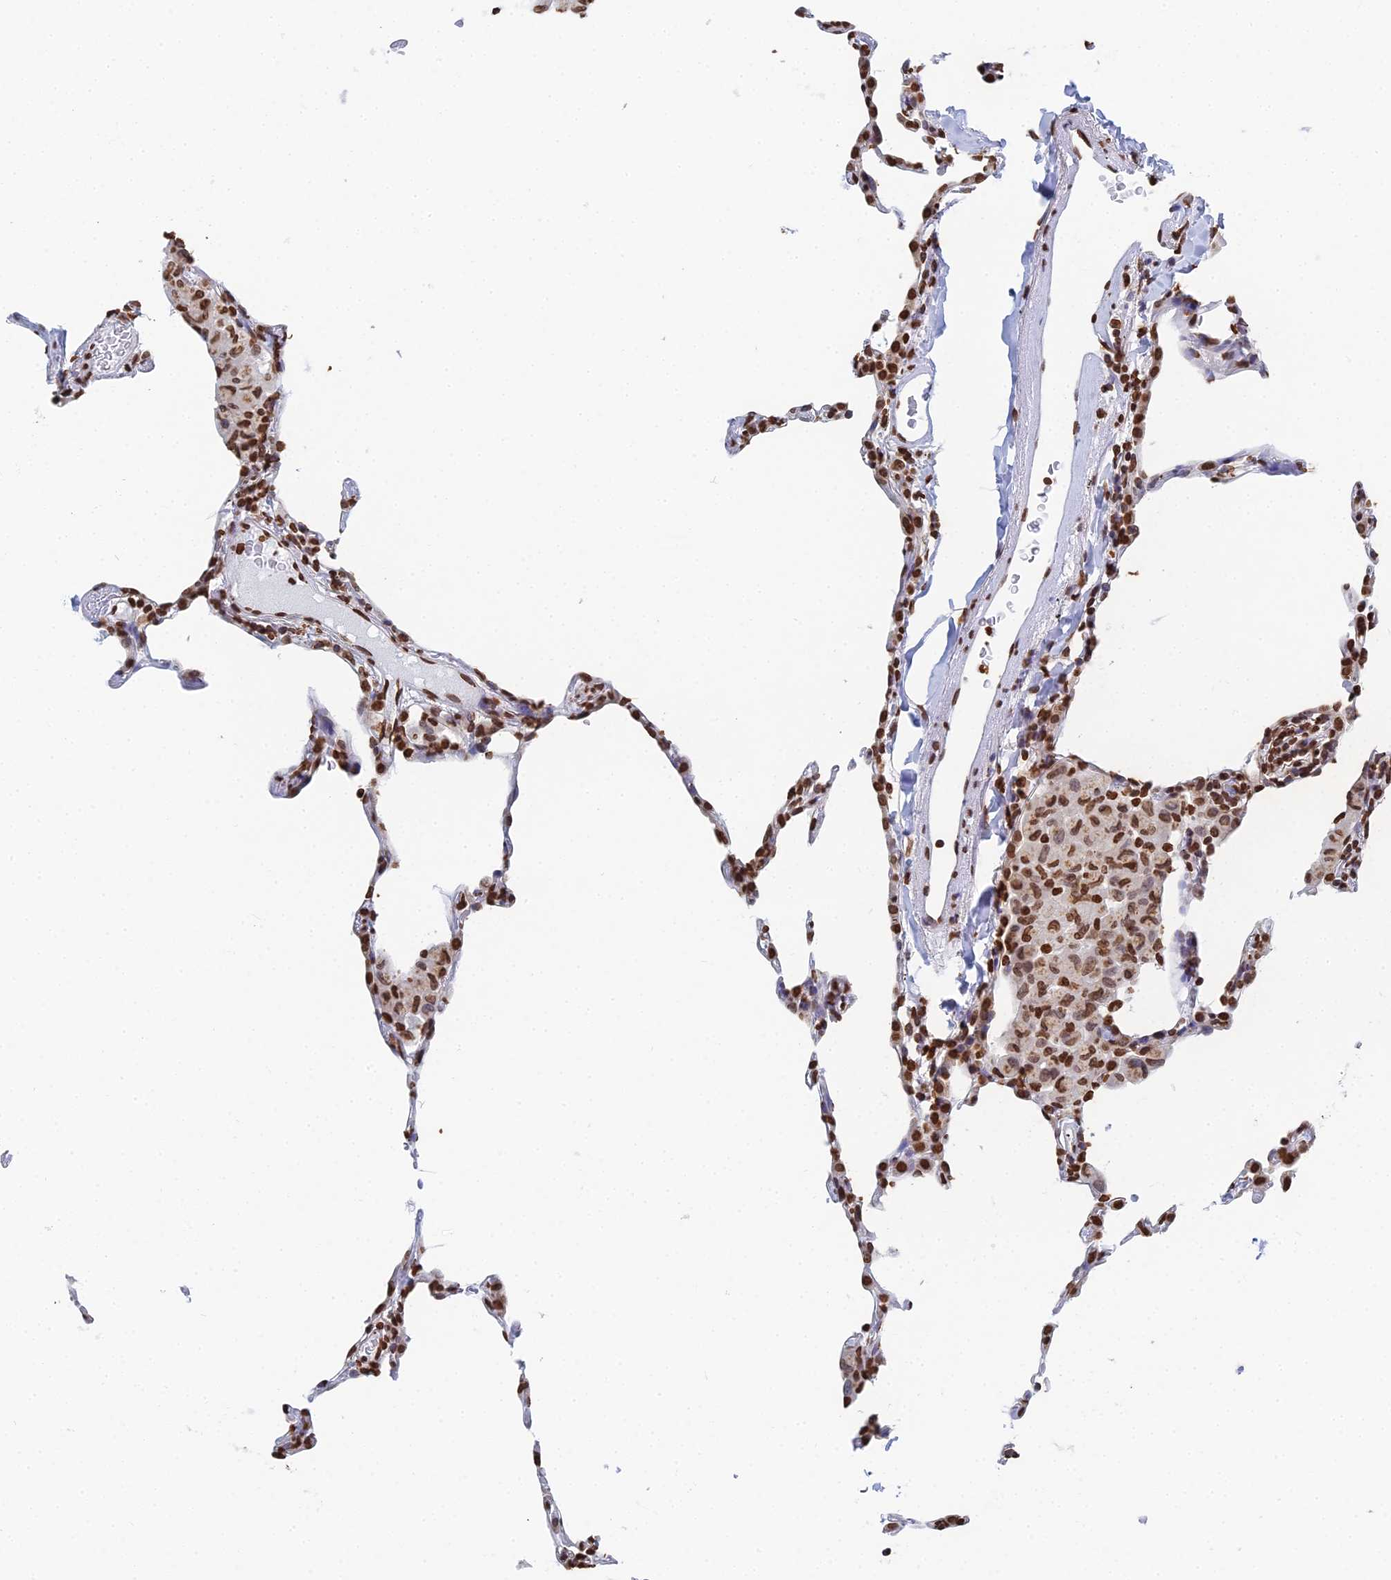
{"staining": {"intensity": "moderate", "quantity": ">75%", "location": "nuclear"}, "tissue": "lung", "cell_type": "Alveolar cells", "image_type": "normal", "snomed": [{"axis": "morphology", "description": "Normal tissue, NOS"}, {"axis": "topography", "description": "Lung"}], "caption": "DAB immunohistochemical staining of normal human lung displays moderate nuclear protein staining in about >75% of alveolar cells.", "gene": "GBP3", "patient": {"sex": "female", "age": 57}}